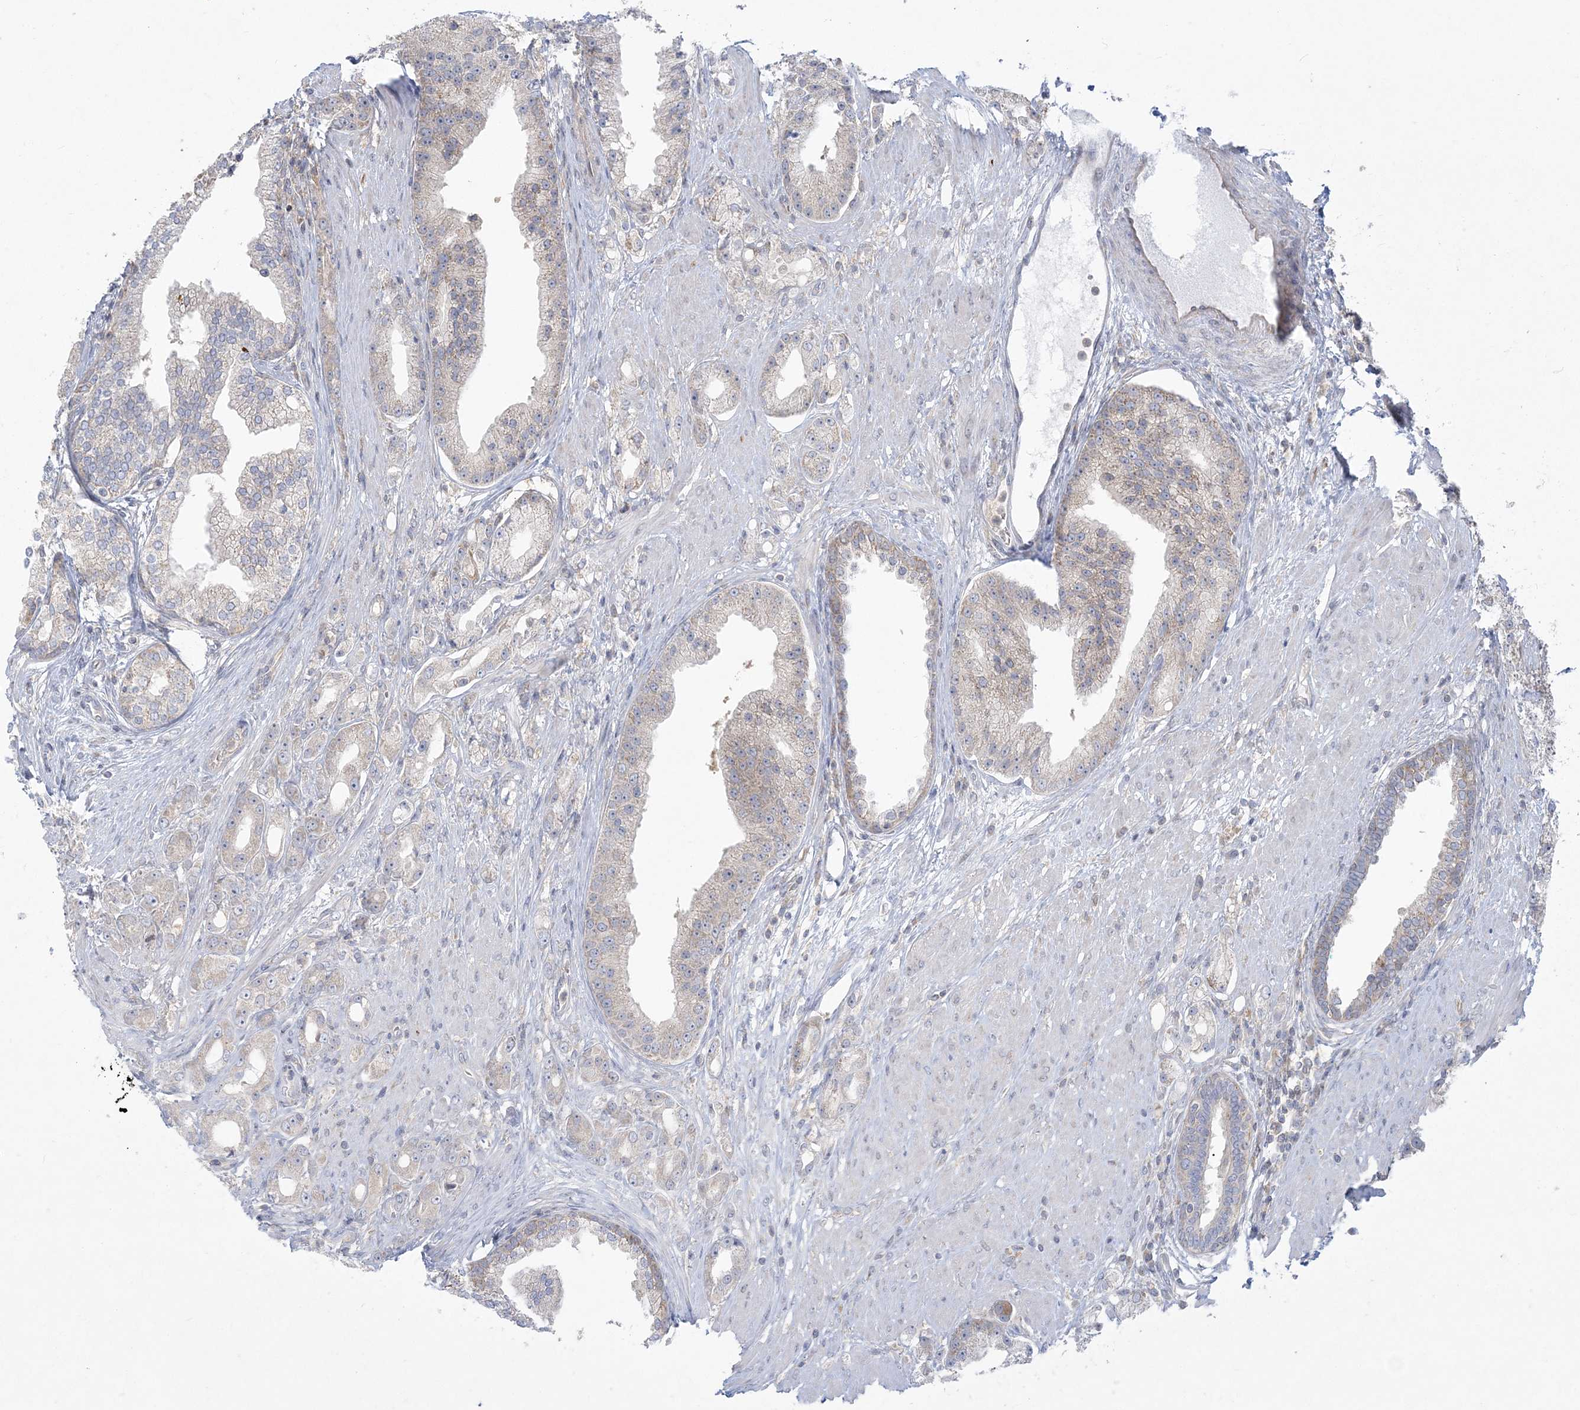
{"staining": {"intensity": "negative", "quantity": "none", "location": "none"}, "tissue": "prostate cancer", "cell_type": "Tumor cells", "image_type": "cancer", "snomed": [{"axis": "morphology", "description": "Adenocarcinoma, Low grade"}, {"axis": "topography", "description": "Prostate"}], "caption": "Human low-grade adenocarcinoma (prostate) stained for a protein using IHC displays no positivity in tumor cells.", "gene": "ZC3H6", "patient": {"sex": "male", "age": 67}}